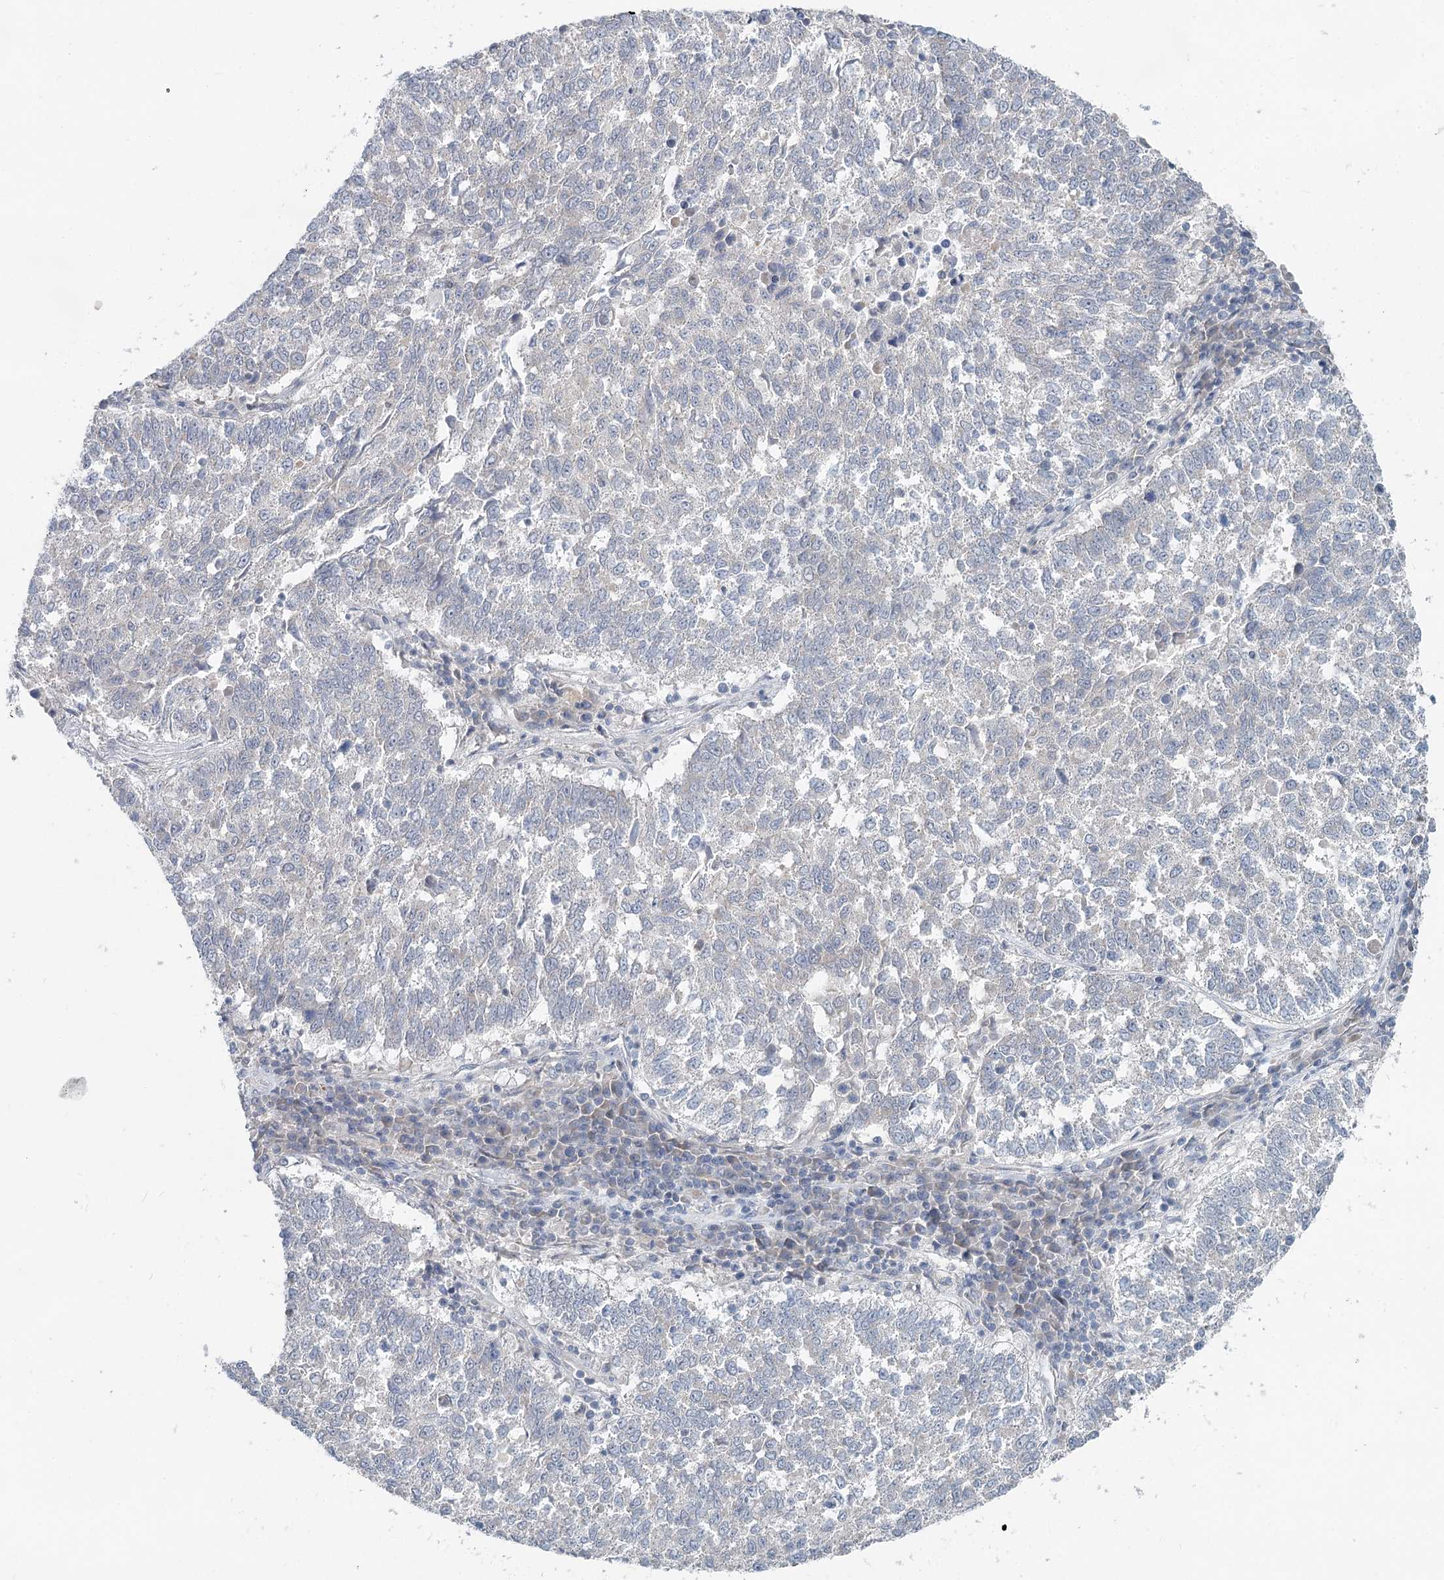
{"staining": {"intensity": "negative", "quantity": "none", "location": "none"}, "tissue": "lung cancer", "cell_type": "Tumor cells", "image_type": "cancer", "snomed": [{"axis": "morphology", "description": "Squamous cell carcinoma, NOS"}, {"axis": "topography", "description": "Lung"}], "caption": "The photomicrograph shows no significant positivity in tumor cells of lung squamous cell carcinoma.", "gene": "FBXO7", "patient": {"sex": "male", "age": 73}}